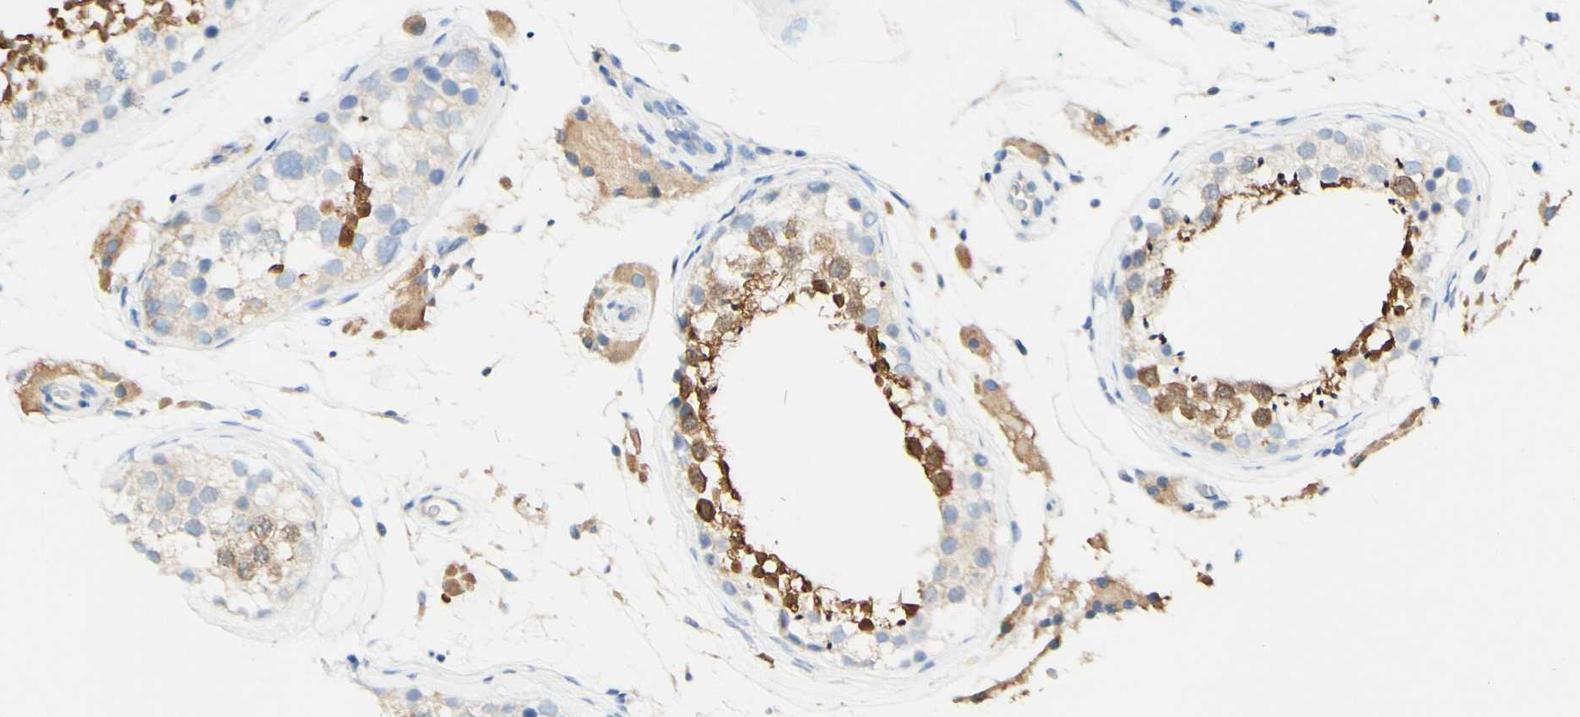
{"staining": {"intensity": "moderate", "quantity": "25%-75%", "location": "cytoplasmic/membranous"}, "tissue": "testis", "cell_type": "Cells in seminiferous ducts", "image_type": "normal", "snomed": [{"axis": "morphology", "description": "Normal tissue, NOS"}, {"axis": "topography", "description": "Testis"}], "caption": "Protein expression analysis of benign testis reveals moderate cytoplasmic/membranous positivity in about 25%-75% of cells in seminiferous ducts. (Brightfield microscopy of DAB IHC at high magnification).", "gene": "FGF4", "patient": {"sex": "male", "age": 46}}